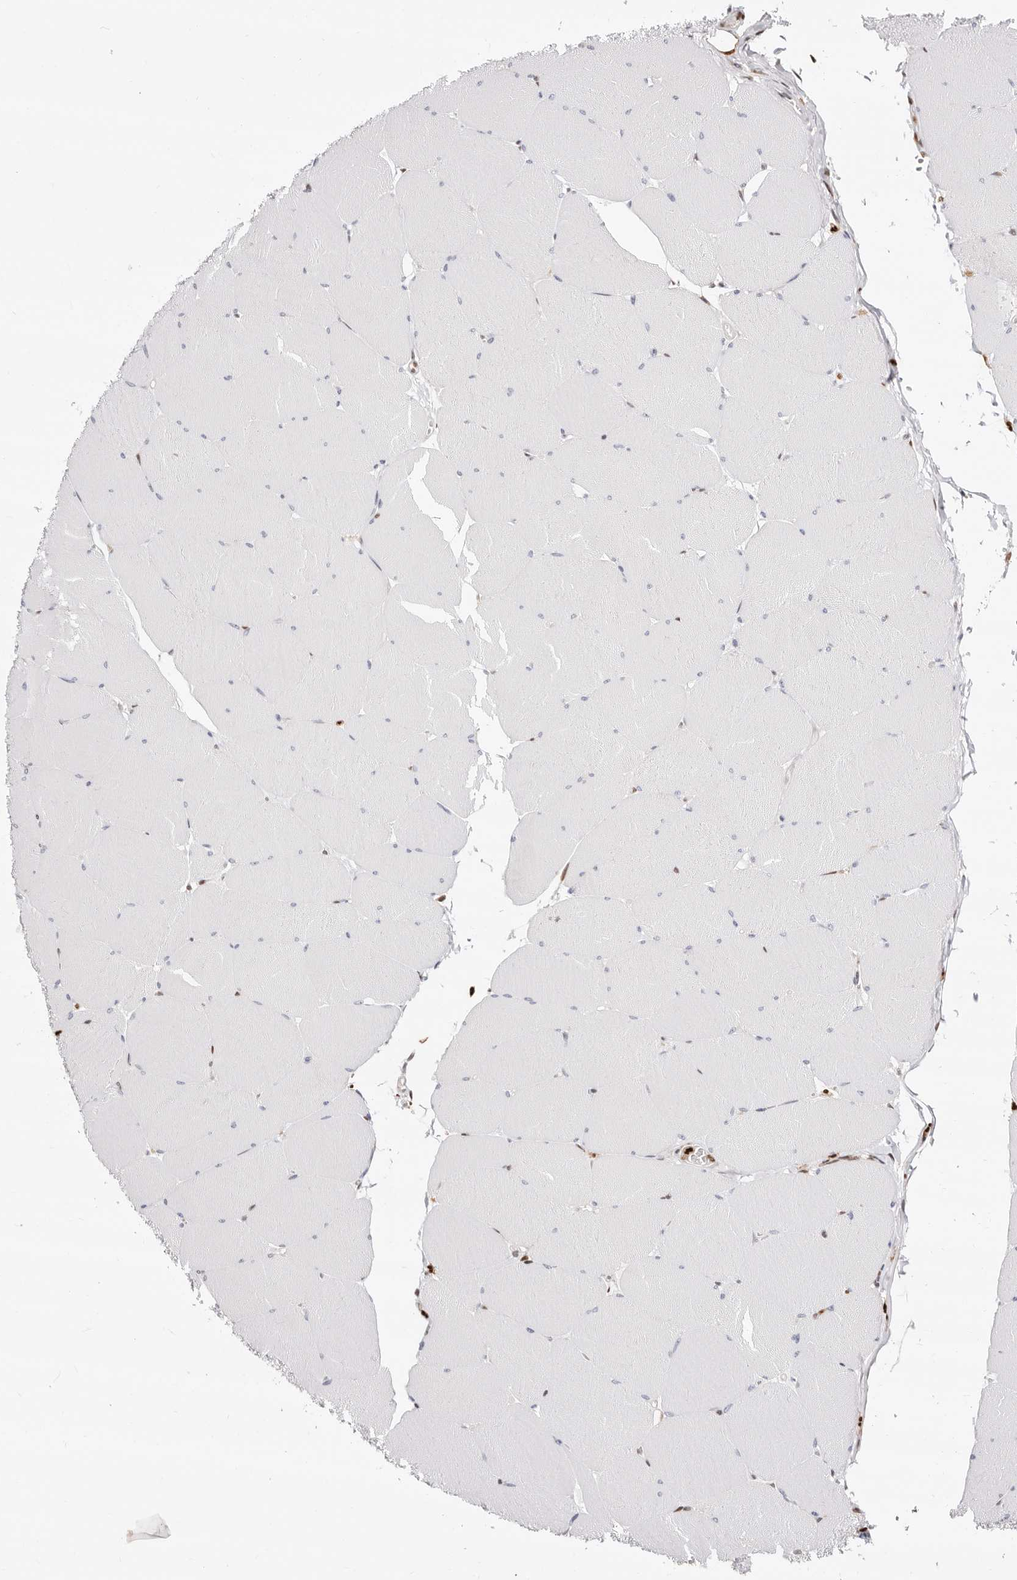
{"staining": {"intensity": "negative", "quantity": "none", "location": "none"}, "tissue": "skeletal muscle", "cell_type": "Myocytes", "image_type": "normal", "snomed": [{"axis": "morphology", "description": "Normal tissue, NOS"}, {"axis": "topography", "description": "Skeletal muscle"}, {"axis": "topography", "description": "Head-Neck"}], "caption": "Immunohistochemical staining of unremarkable human skeletal muscle displays no significant positivity in myocytes. (Brightfield microscopy of DAB IHC at high magnification).", "gene": "TKT", "patient": {"sex": "male", "age": 66}}